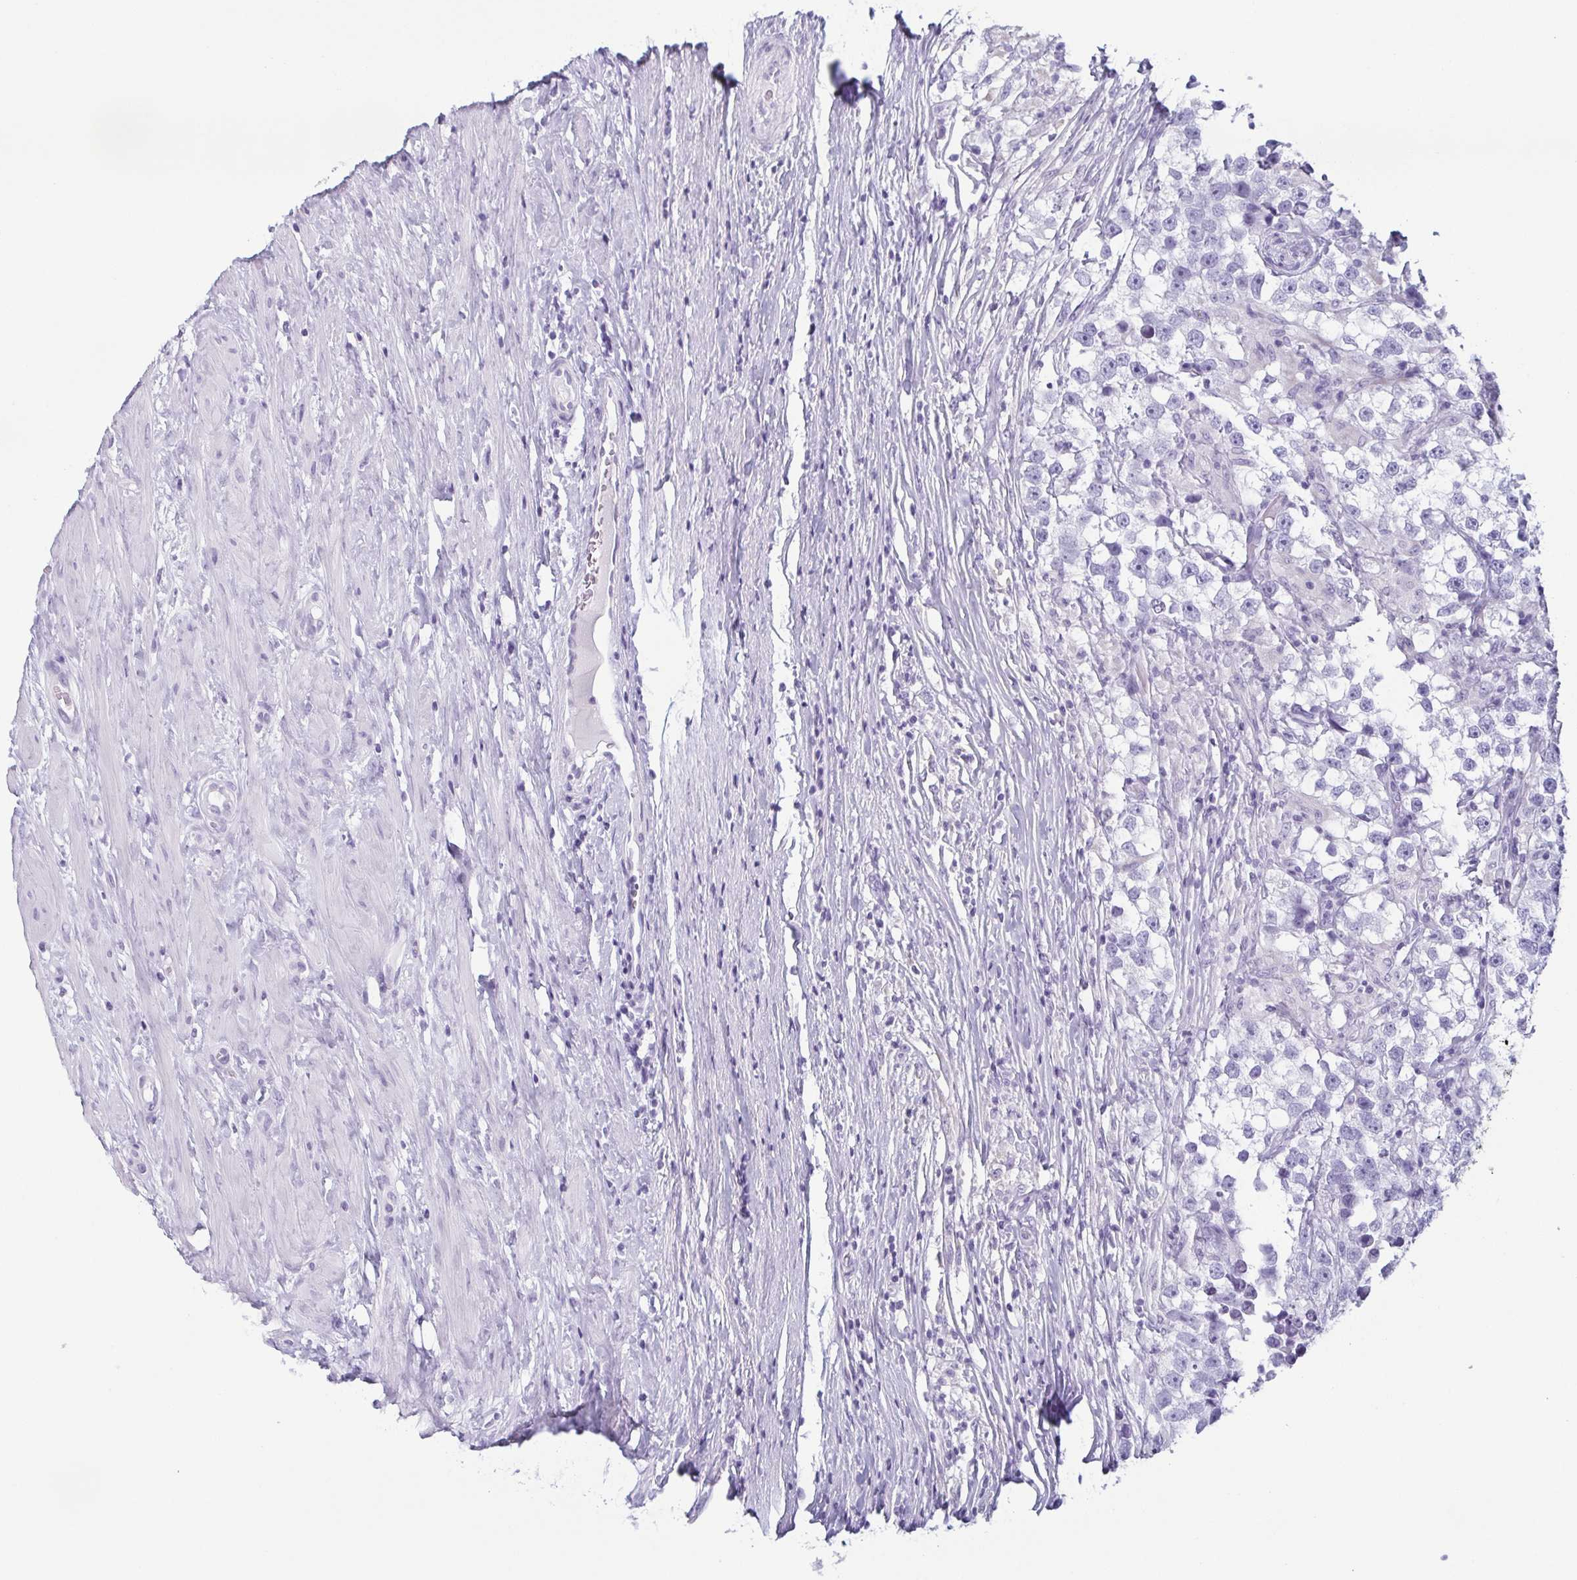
{"staining": {"intensity": "negative", "quantity": "none", "location": "none"}, "tissue": "testis cancer", "cell_type": "Tumor cells", "image_type": "cancer", "snomed": [{"axis": "morphology", "description": "Seminoma, NOS"}, {"axis": "topography", "description": "Testis"}], "caption": "Protein analysis of testis cancer displays no significant staining in tumor cells.", "gene": "KRT78", "patient": {"sex": "male", "age": 46}}